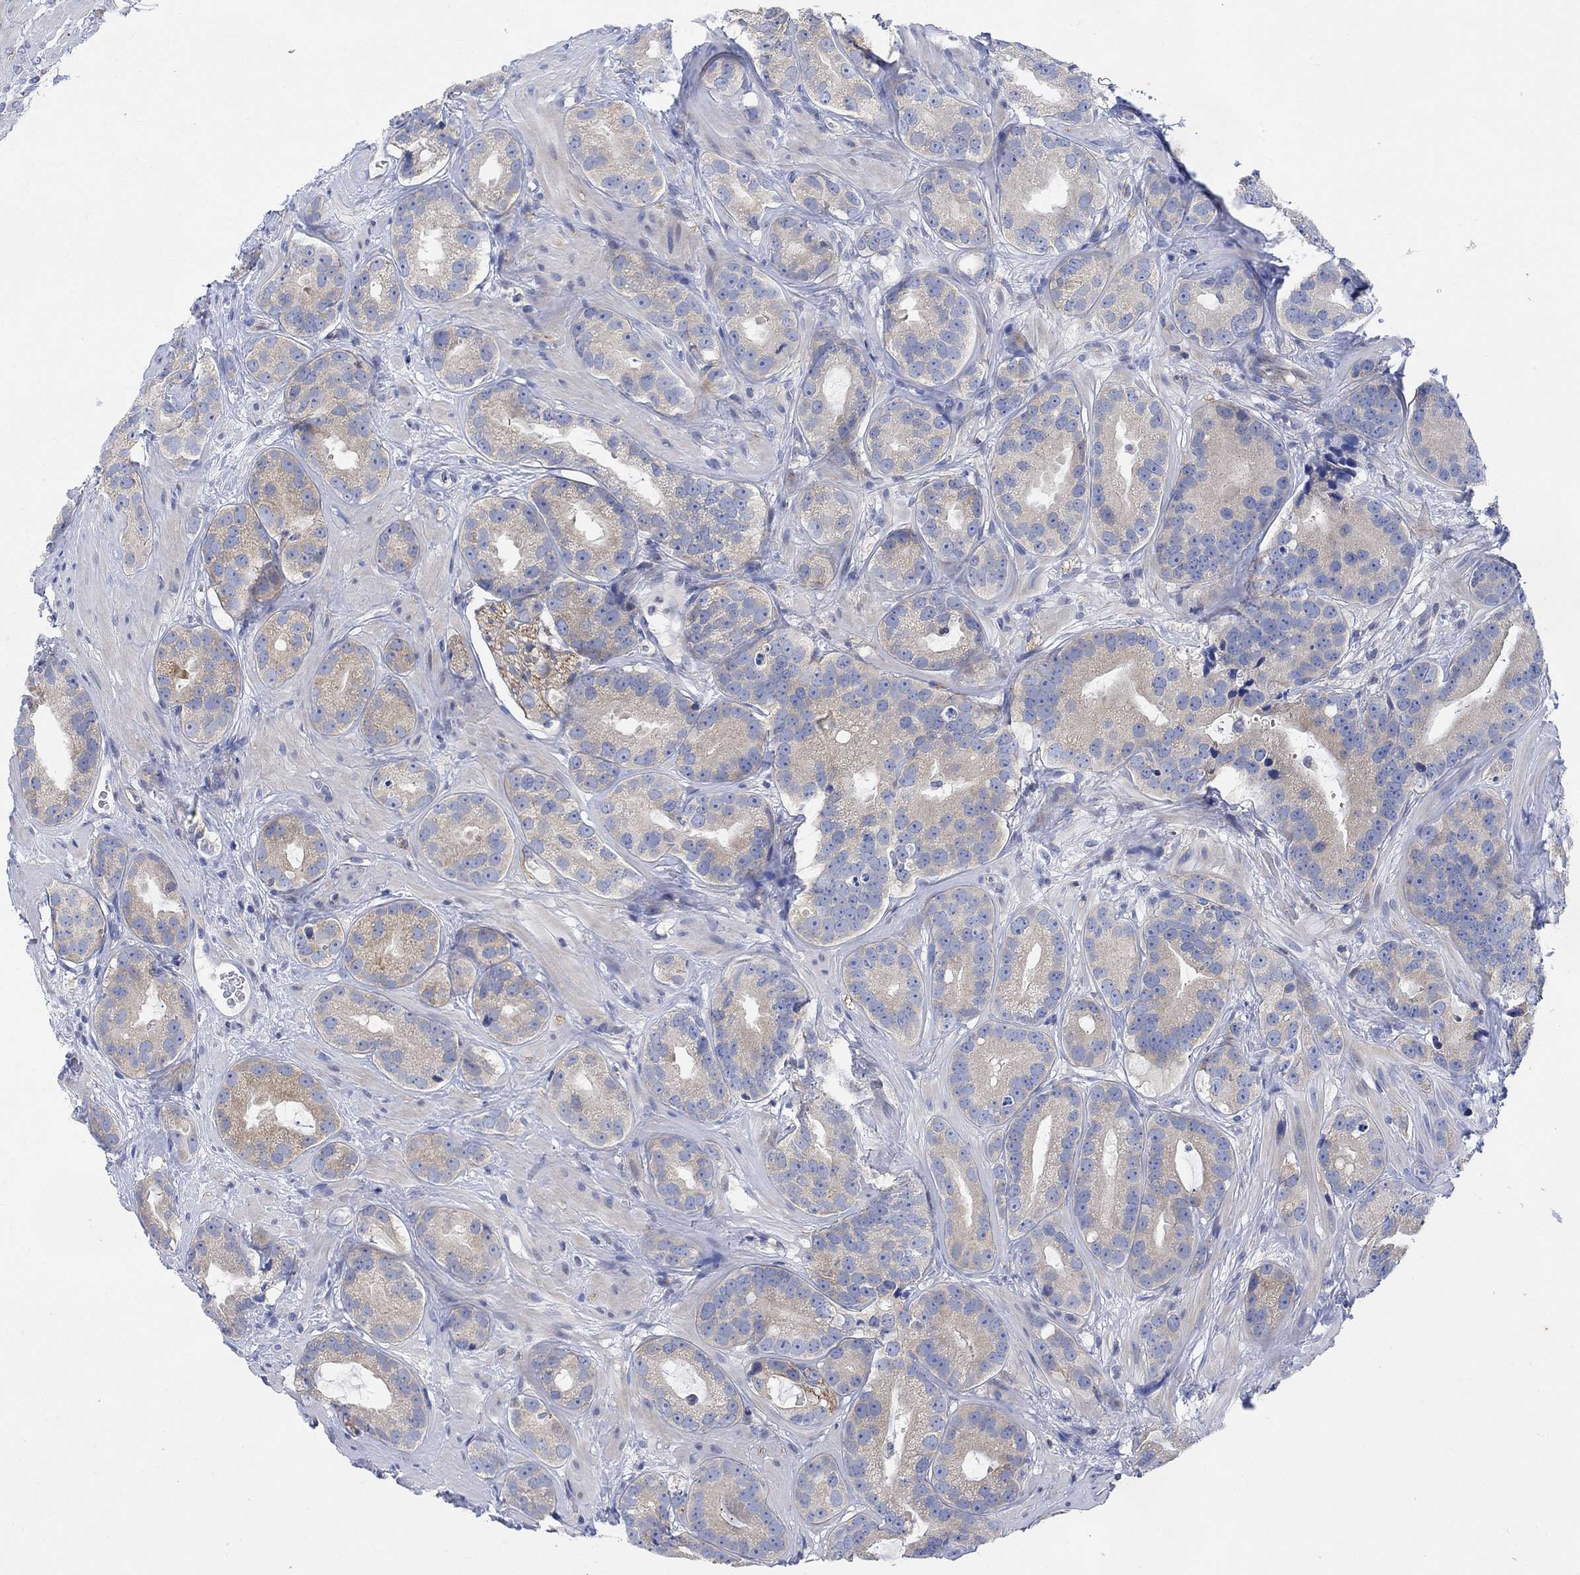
{"staining": {"intensity": "weak", "quantity": "25%-75%", "location": "cytoplasmic/membranous"}, "tissue": "prostate cancer", "cell_type": "Tumor cells", "image_type": "cancer", "snomed": [{"axis": "morphology", "description": "Adenocarcinoma, NOS"}, {"axis": "topography", "description": "Prostate"}], "caption": "A high-resolution histopathology image shows IHC staining of prostate cancer (adenocarcinoma), which exhibits weak cytoplasmic/membranous expression in approximately 25%-75% of tumor cells. (DAB IHC, brown staining for protein, blue staining for nuclei).", "gene": "ARSK", "patient": {"sex": "male", "age": 69}}